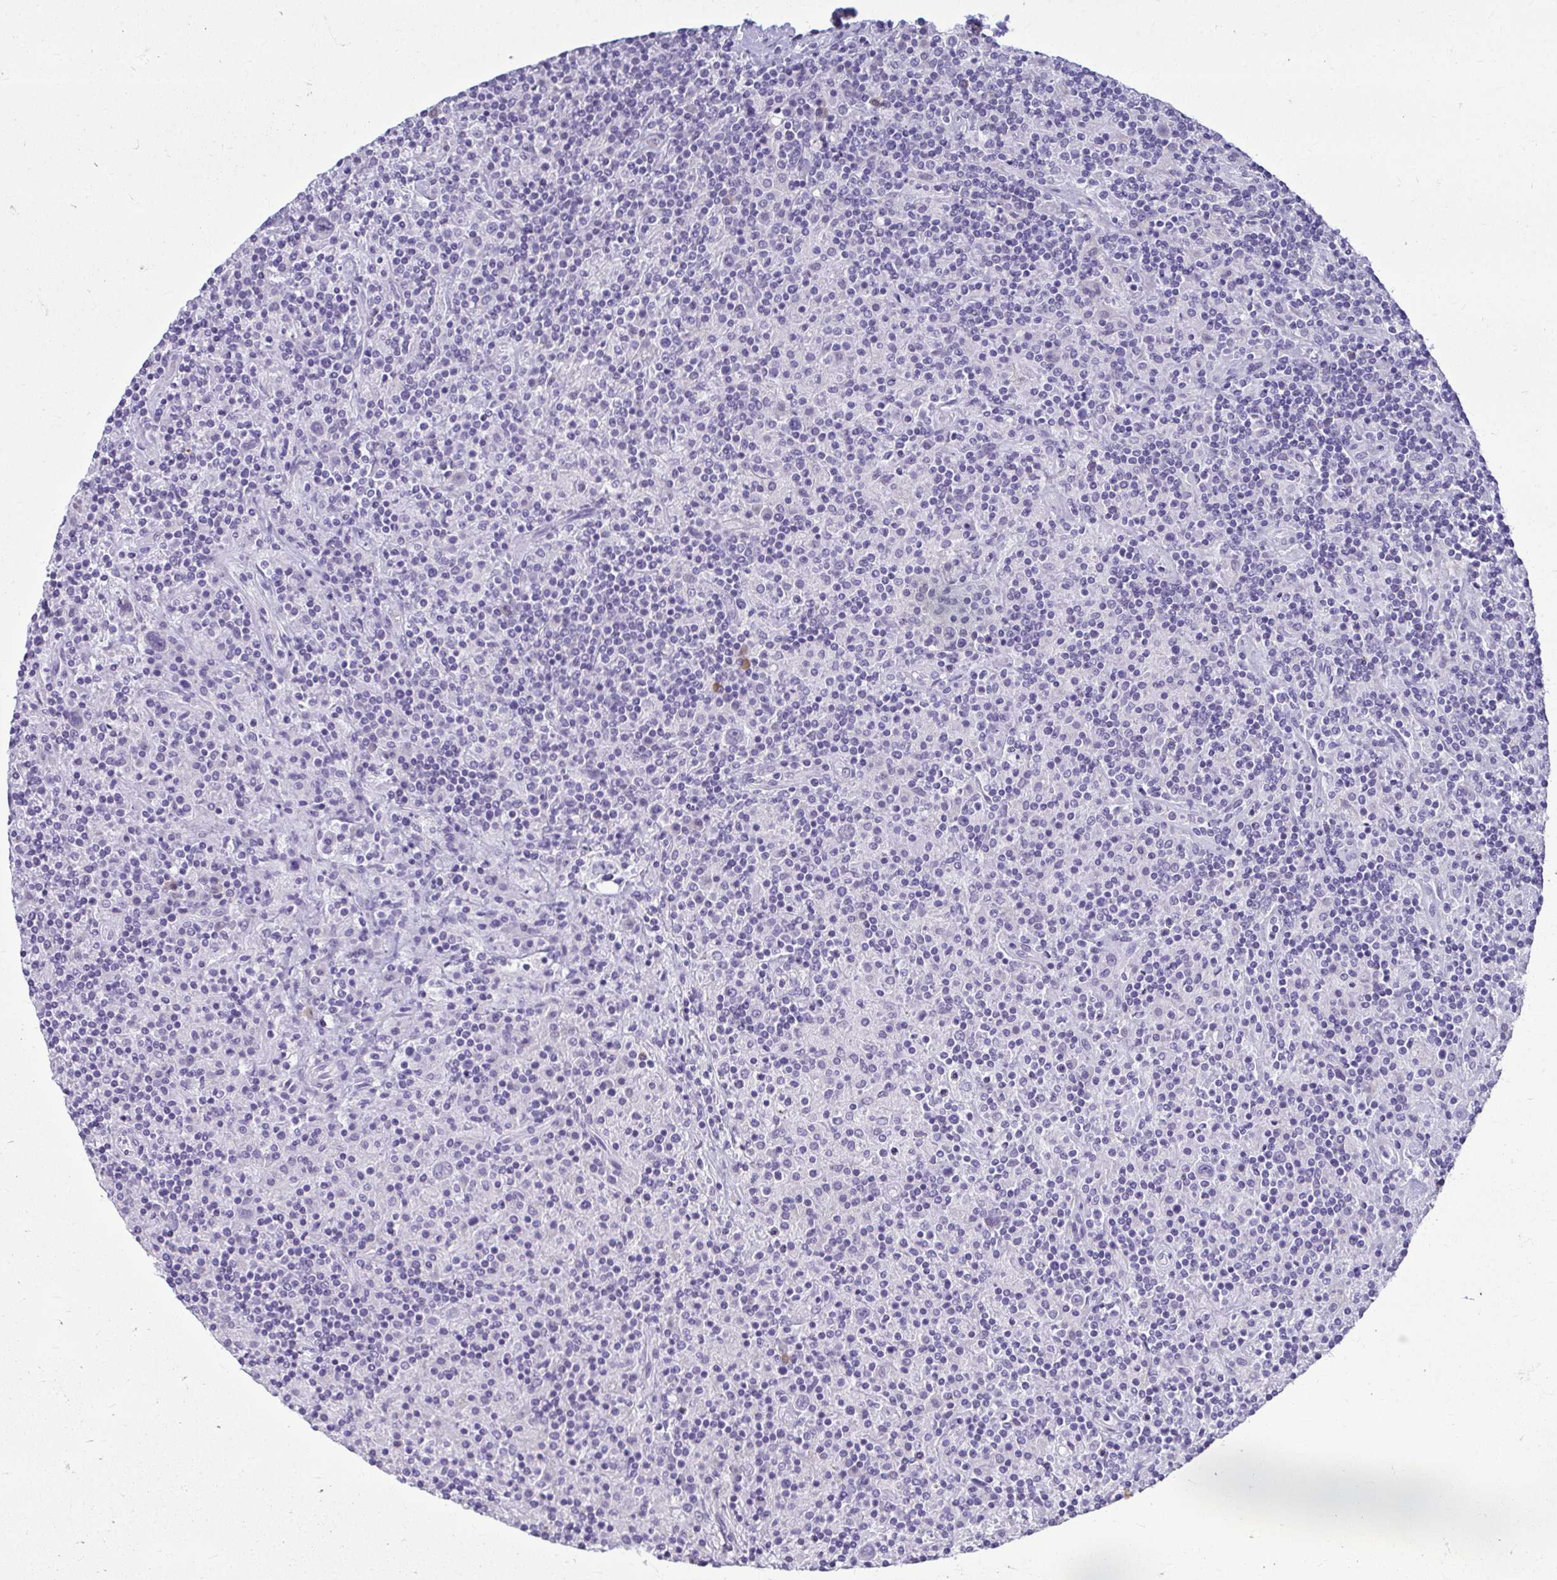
{"staining": {"intensity": "negative", "quantity": "none", "location": "none"}, "tissue": "lymphoma", "cell_type": "Tumor cells", "image_type": "cancer", "snomed": [{"axis": "morphology", "description": "Hodgkin's disease, NOS"}, {"axis": "topography", "description": "Lymph node"}], "caption": "This is an IHC micrograph of Hodgkin's disease. There is no staining in tumor cells.", "gene": "SERPINI1", "patient": {"sex": "male", "age": 70}}